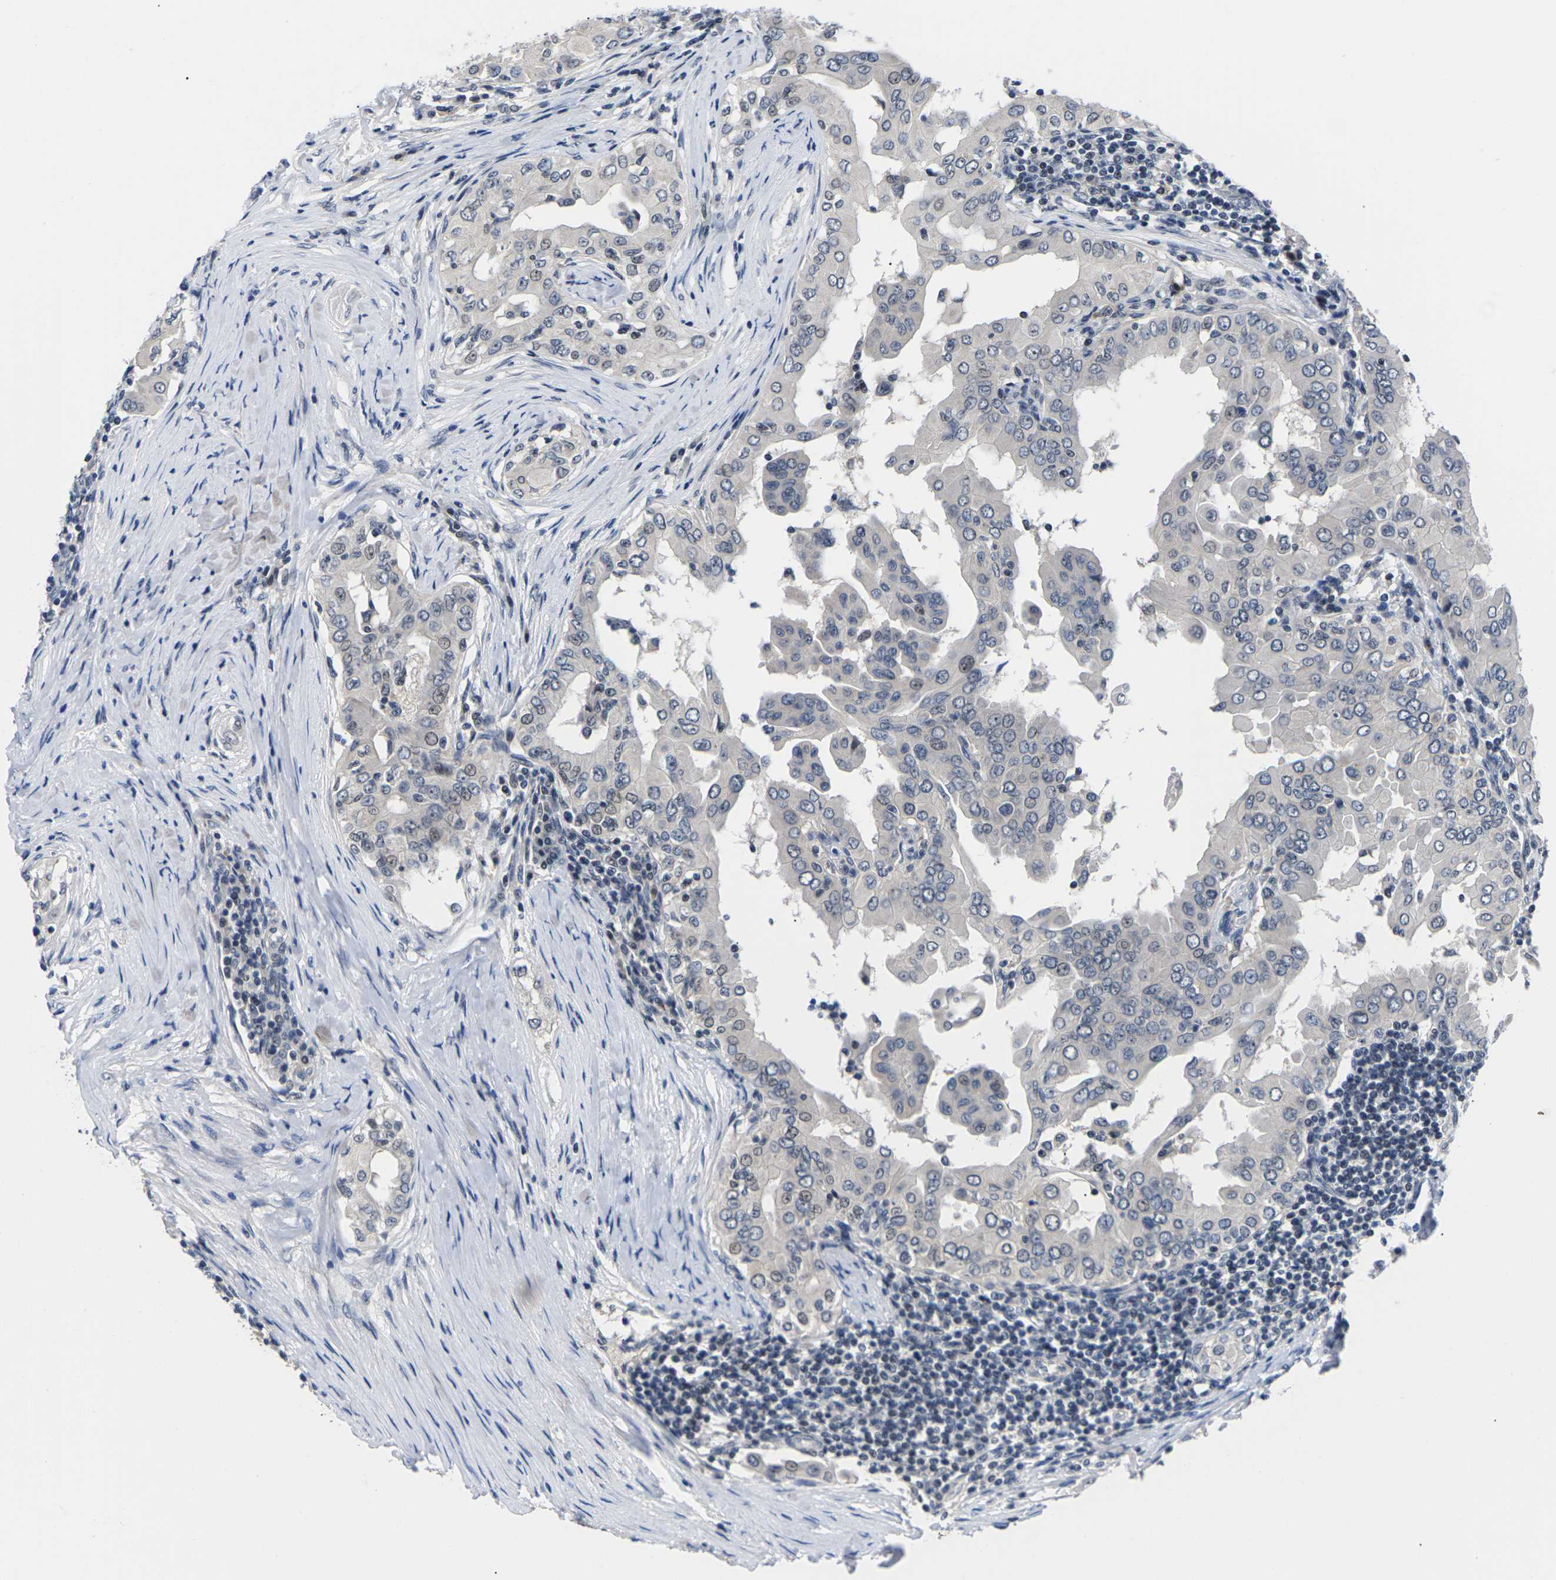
{"staining": {"intensity": "weak", "quantity": "<25%", "location": "nuclear"}, "tissue": "thyroid cancer", "cell_type": "Tumor cells", "image_type": "cancer", "snomed": [{"axis": "morphology", "description": "Papillary adenocarcinoma, NOS"}, {"axis": "topography", "description": "Thyroid gland"}], "caption": "Photomicrograph shows no significant protein positivity in tumor cells of thyroid papillary adenocarcinoma. Brightfield microscopy of immunohistochemistry (IHC) stained with DAB (brown) and hematoxylin (blue), captured at high magnification.", "gene": "ST6GAL2", "patient": {"sex": "male", "age": 33}}